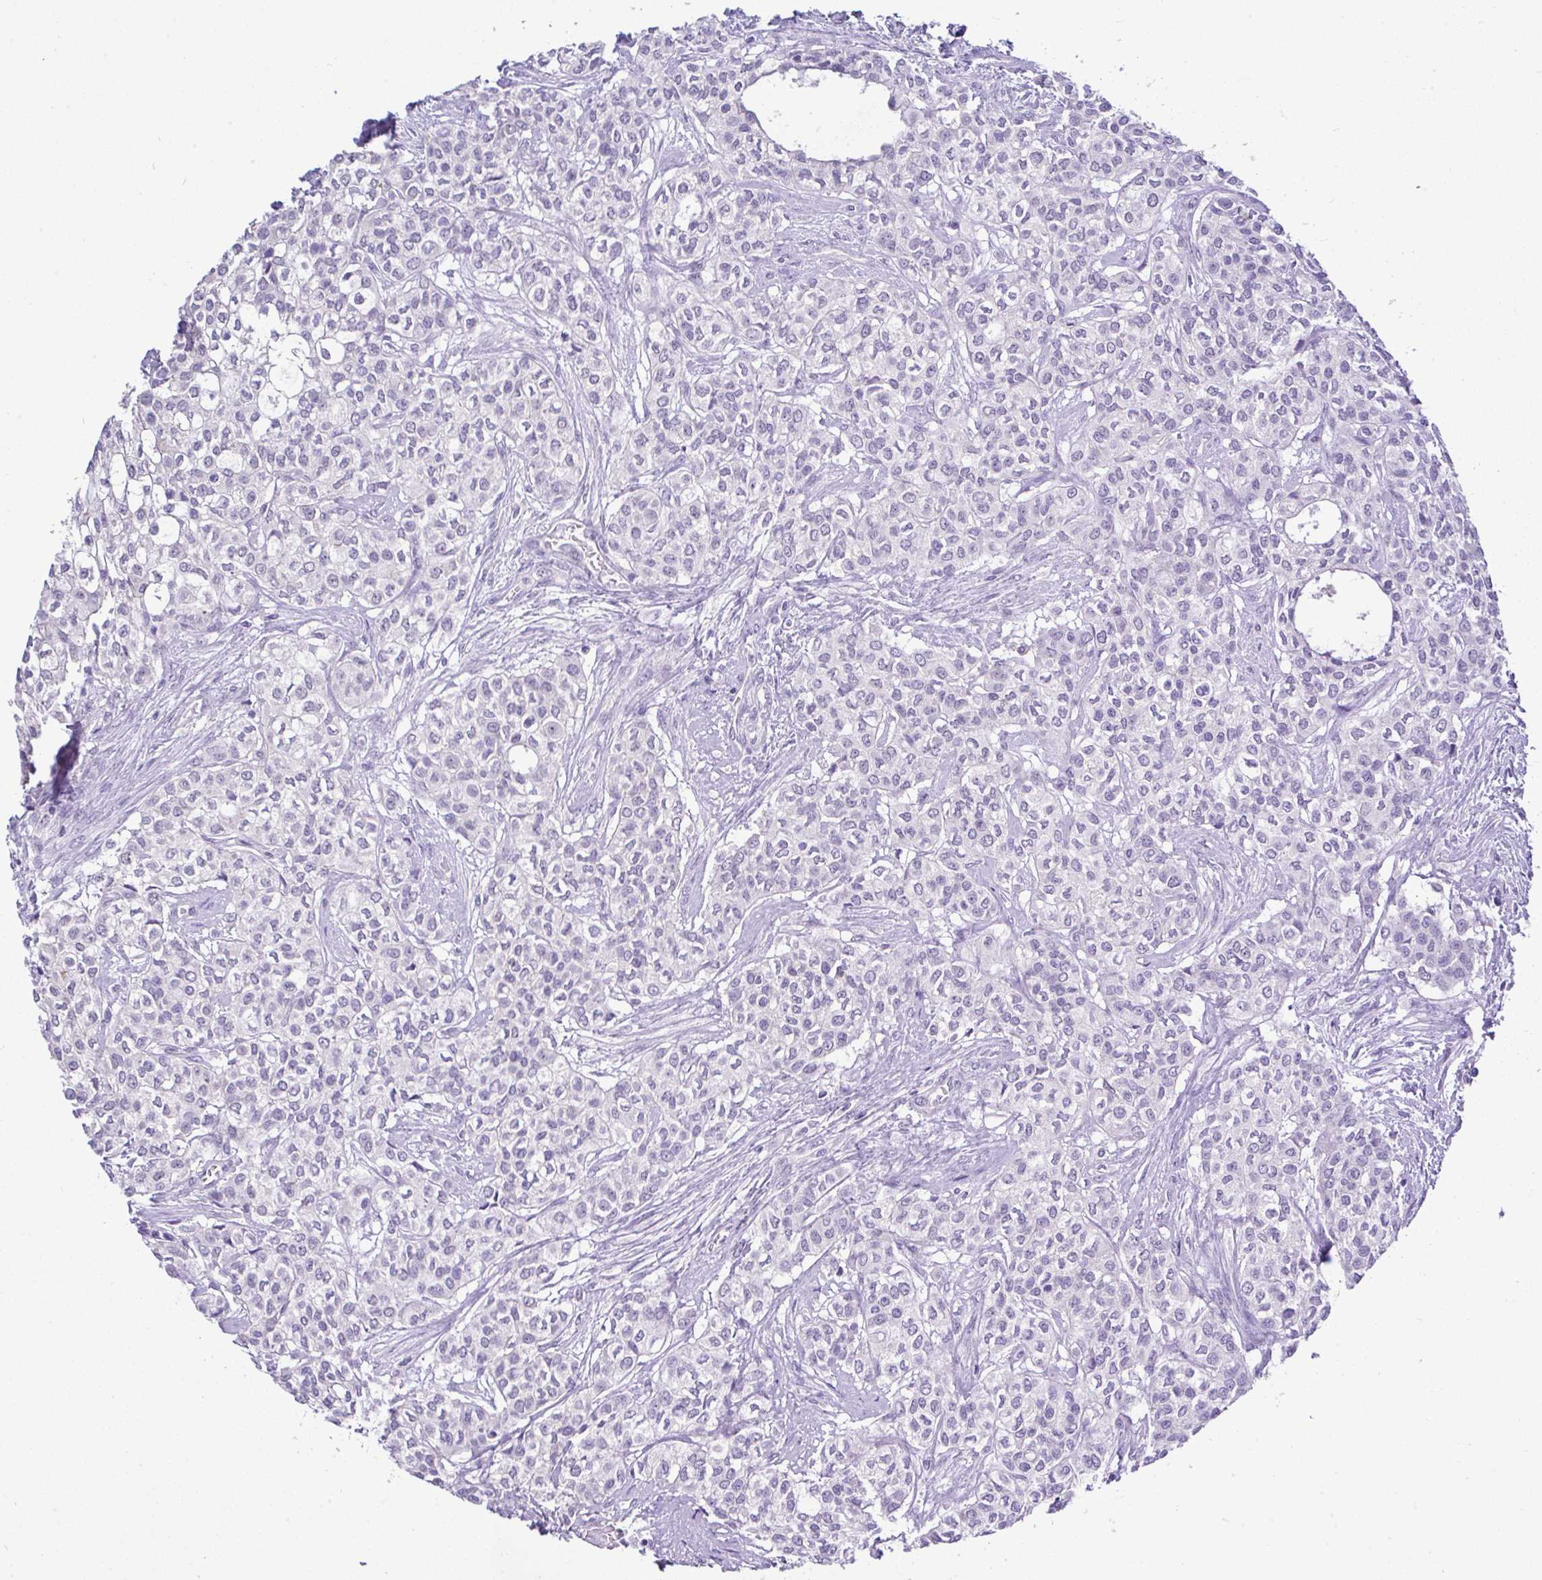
{"staining": {"intensity": "negative", "quantity": "none", "location": "none"}, "tissue": "head and neck cancer", "cell_type": "Tumor cells", "image_type": "cancer", "snomed": [{"axis": "morphology", "description": "Adenocarcinoma, NOS"}, {"axis": "topography", "description": "Head-Neck"}], "caption": "A micrograph of head and neck adenocarcinoma stained for a protein demonstrates no brown staining in tumor cells. (DAB (3,3'-diaminobenzidine) immunohistochemistry (IHC) with hematoxylin counter stain).", "gene": "CTU1", "patient": {"sex": "male", "age": 81}}